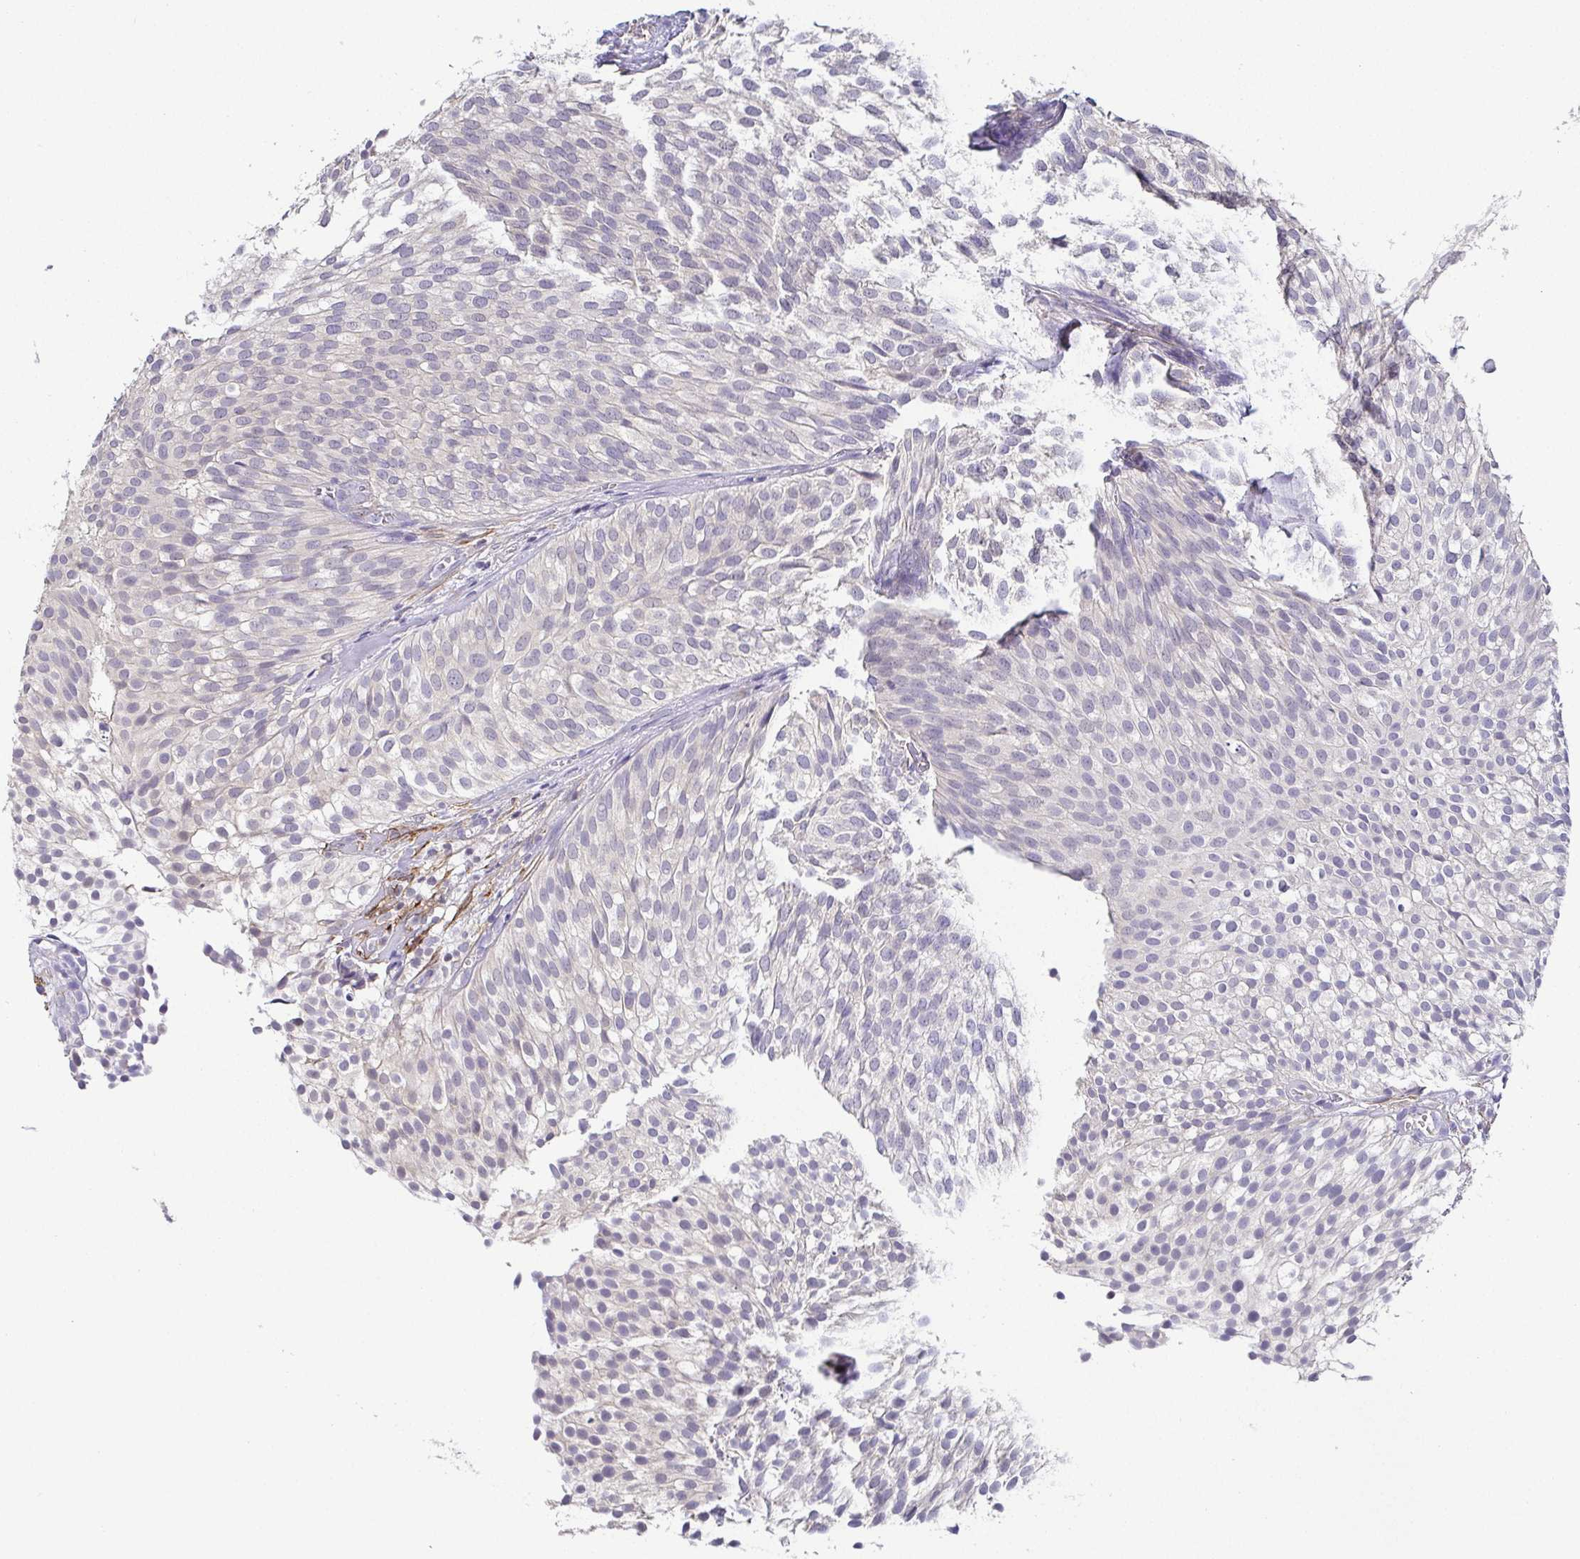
{"staining": {"intensity": "negative", "quantity": "none", "location": "none"}, "tissue": "urothelial cancer", "cell_type": "Tumor cells", "image_type": "cancer", "snomed": [{"axis": "morphology", "description": "Urothelial carcinoma, Low grade"}, {"axis": "topography", "description": "Urinary bladder"}], "caption": "A high-resolution photomicrograph shows immunohistochemistry (IHC) staining of urothelial cancer, which exhibits no significant staining in tumor cells.", "gene": "RNASE7", "patient": {"sex": "male", "age": 91}}